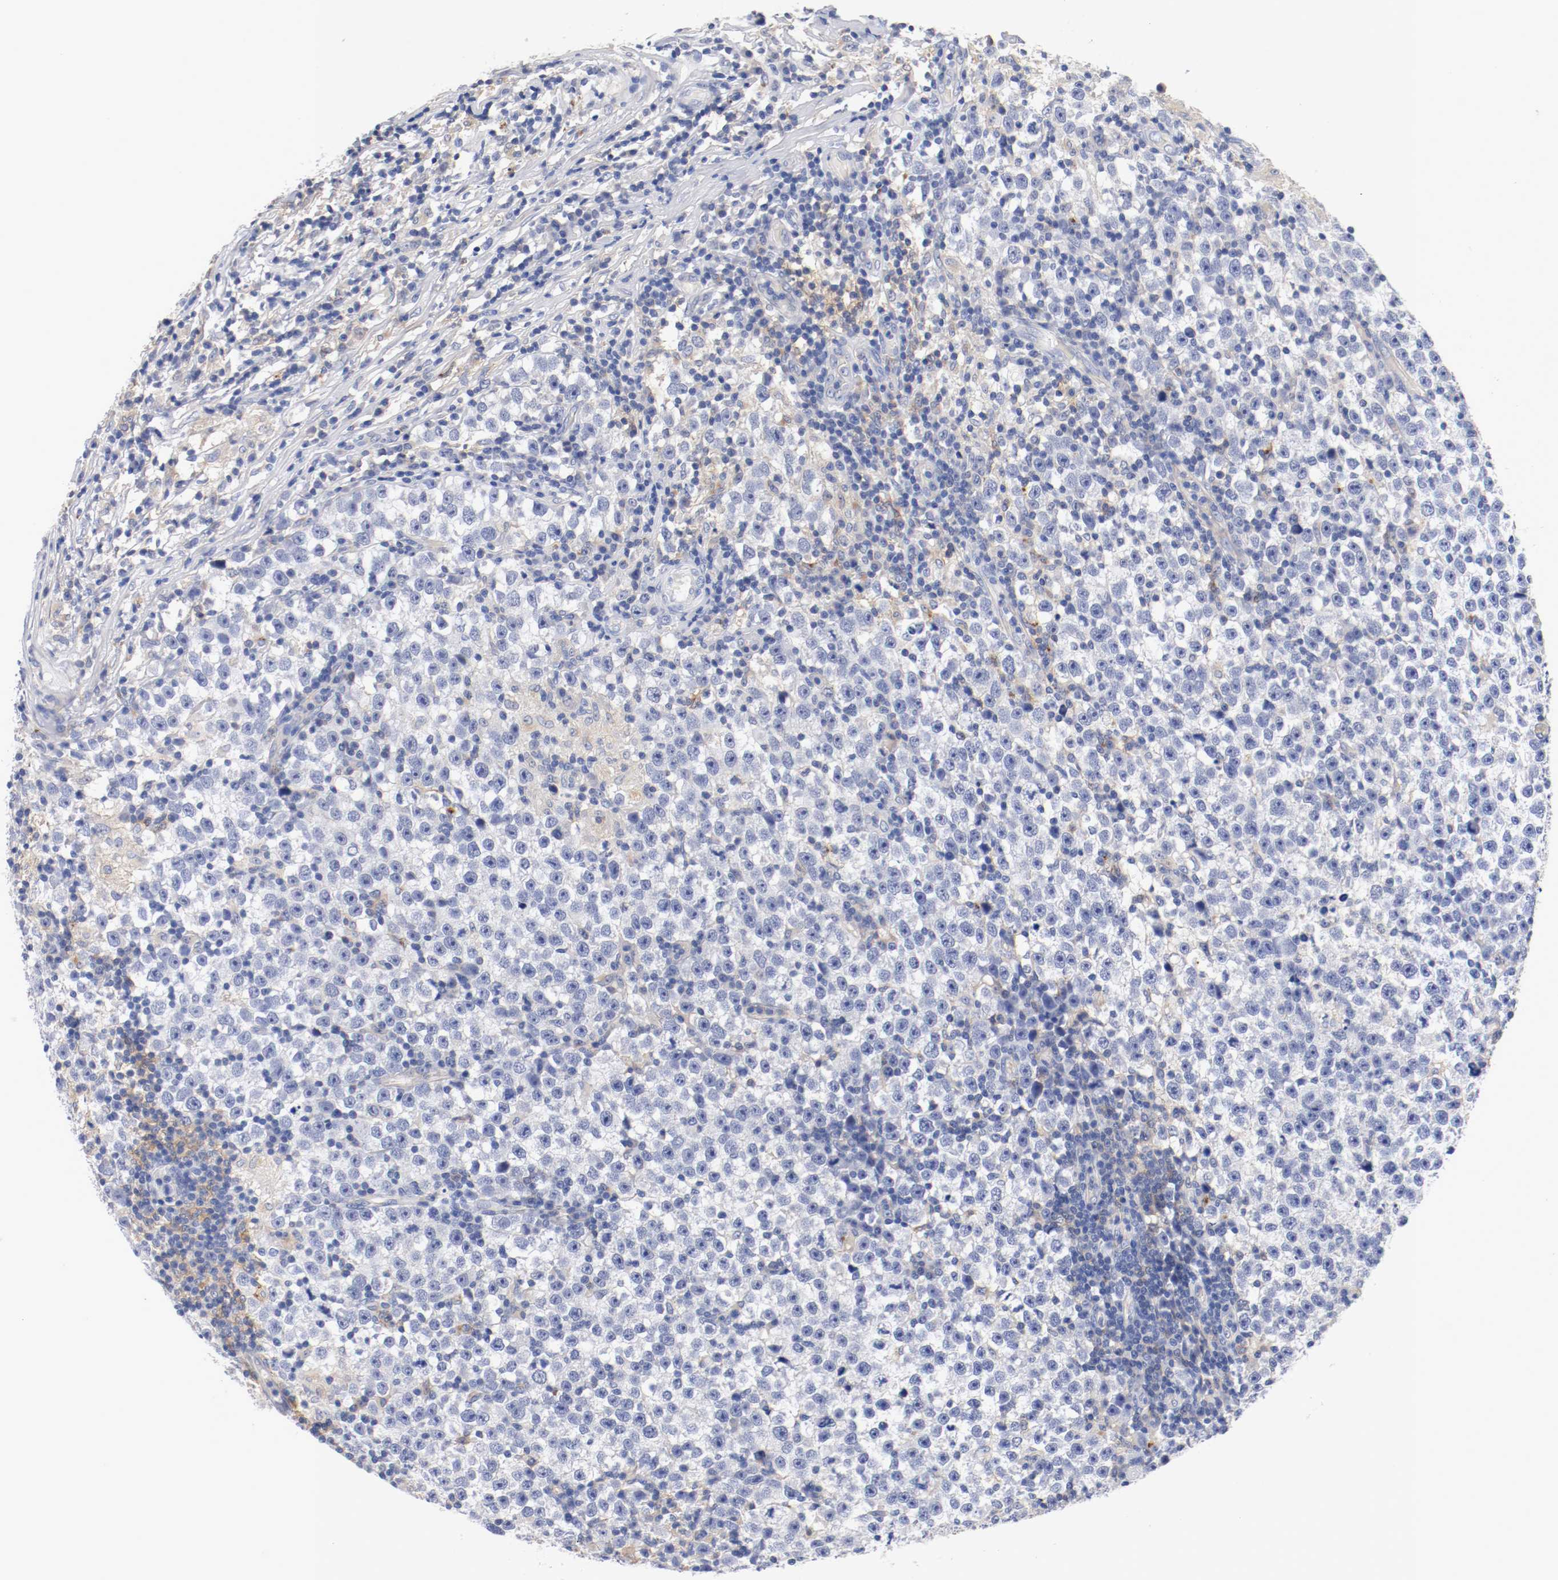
{"staining": {"intensity": "negative", "quantity": "none", "location": "none"}, "tissue": "testis cancer", "cell_type": "Tumor cells", "image_type": "cancer", "snomed": [{"axis": "morphology", "description": "Seminoma, NOS"}, {"axis": "topography", "description": "Testis"}], "caption": "Tumor cells are negative for brown protein staining in testis cancer.", "gene": "FGFBP1", "patient": {"sex": "male", "age": 43}}